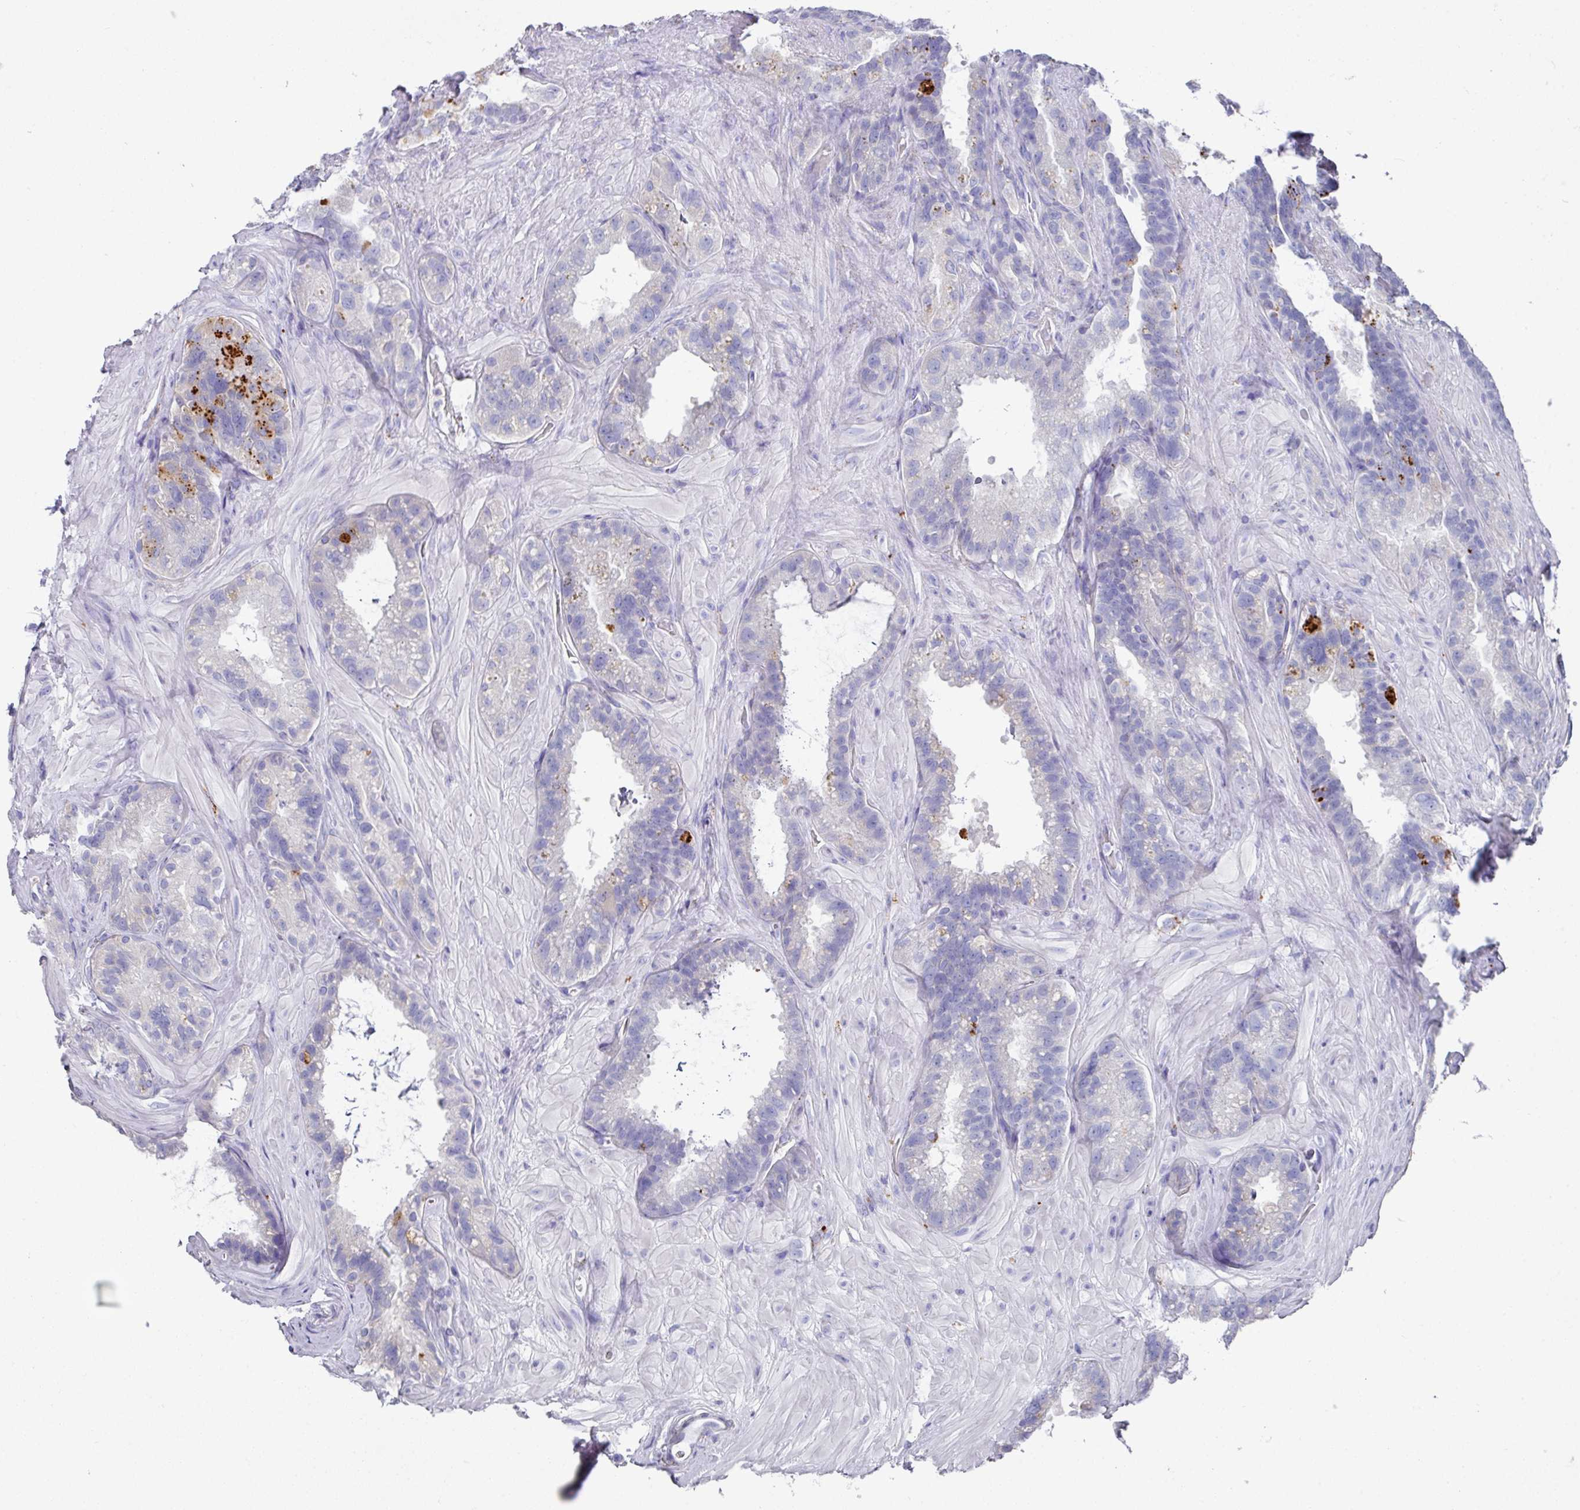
{"staining": {"intensity": "strong", "quantity": "<25%", "location": "cytoplasmic/membranous"}, "tissue": "seminal vesicle", "cell_type": "Glandular cells", "image_type": "normal", "snomed": [{"axis": "morphology", "description": "Normal tissue, NOS"}, {"axis": "topography", "description": "Seminal veicle"}, {"axis": "topography", "description": "Peripheral nerve tissue"}], "caption": "A brown stain highlights strong cytoplasmic/membranous staining of a protein in glandular cells of unremarkable human seminal vesicle. (Stains: DAB (3,3'-diaminobenzidine) in brown, nuclei in blue, Microscopy: brightfield microscopy at high magnification).", "gene": "CPVL", "patient": {"sex": "male", "age": 76}}